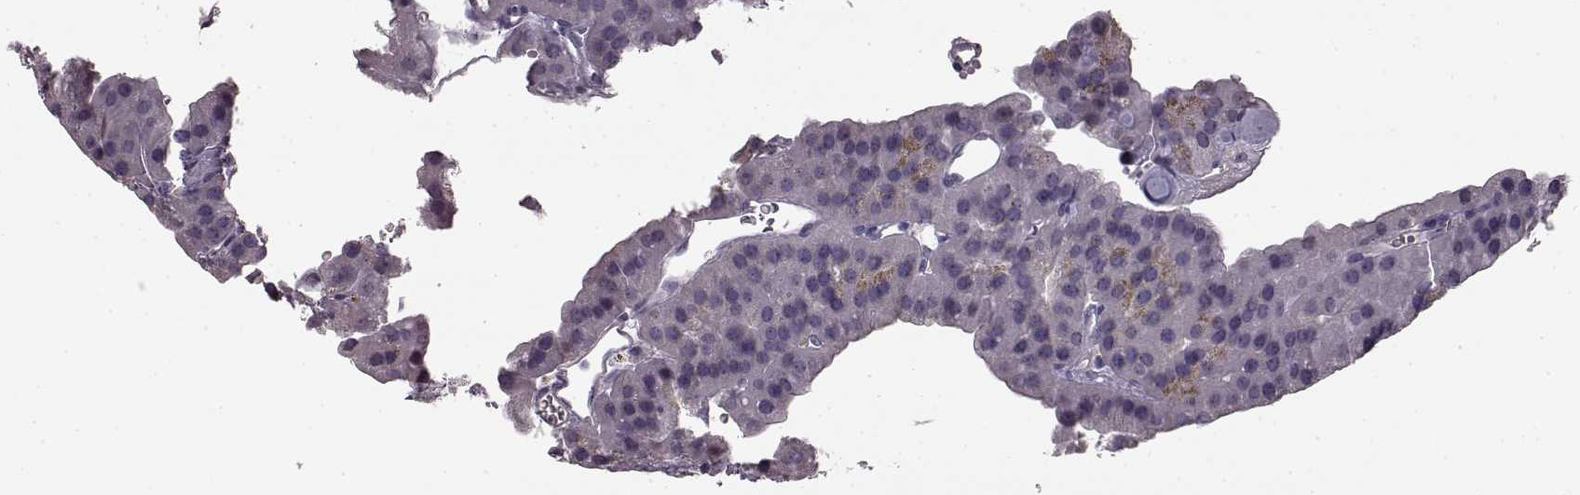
{"staining": {"intensity": "negative", "quantity": "none", "location": "none"}, "tissue": "parathyroid gland", "cell_type": "Glandular cells", "image_type": "normal", "snomed": [{"axis": "morphology", "description": "Normal tissue, NOS"}, {"axis": "morphology", "description": "Adenoma, NOS"}, {"axis": "topography", "description": "Parathyroid gland"}], "caption": "High magnification brightfield microscopy of unremarkable parathyroid gland stained with DAB (brown) and counterstained with hematoxylin (blue): glandular cells show no significant expression. (DAB IHC with hematoxylin counter stain).", "gene": "PRPH2", "patient": {"sex": "female", "age": 86}}